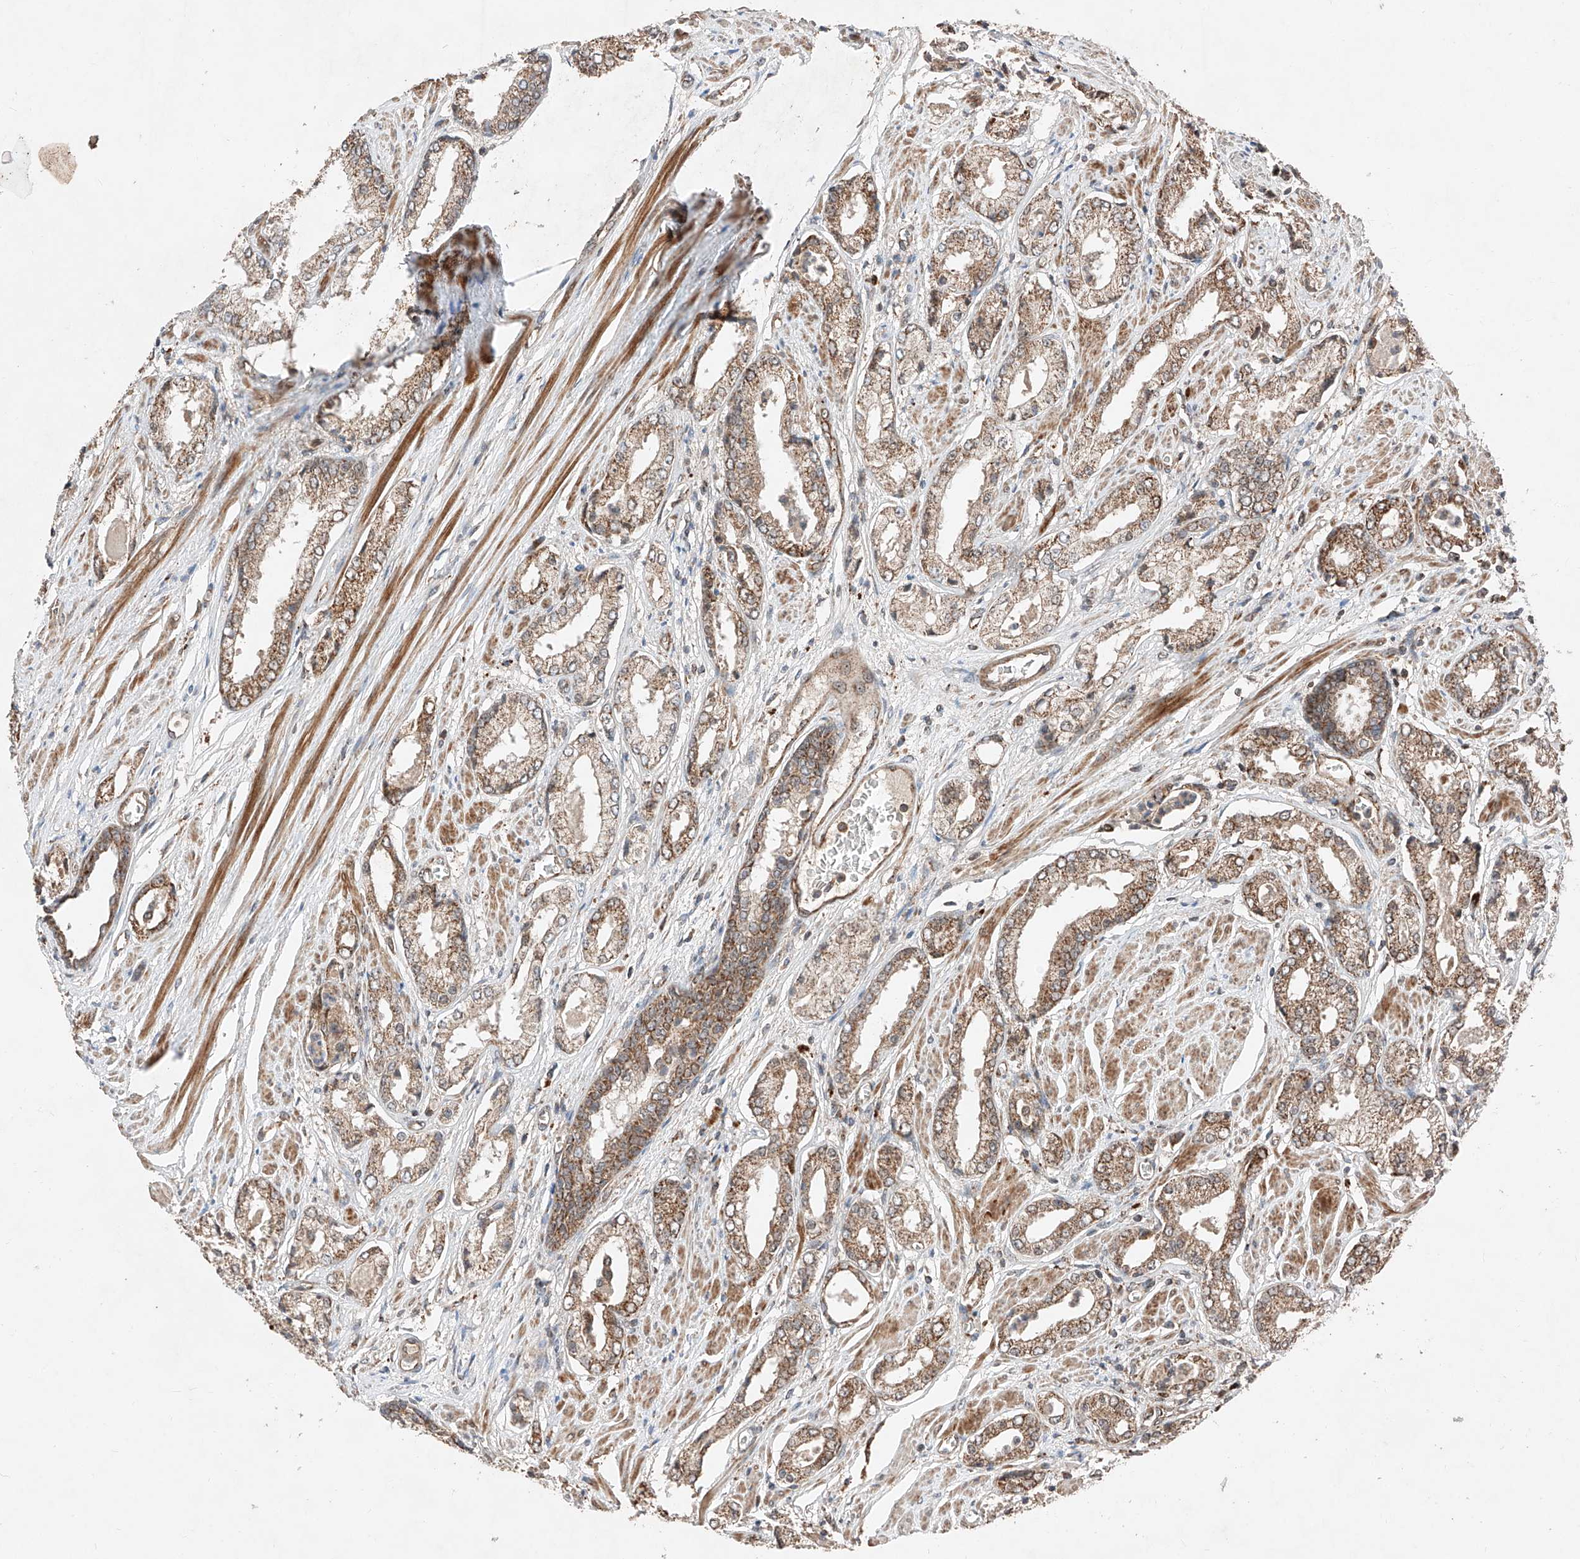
{"staining": {"intensity": "moderate", "quantity": ">75%", "location": "cytoplasmic/membranous"}, "tissue": "prostate cancer", "cell_type": "Tumor cells", "image_type": "cancer", "snomed": [{"axis": "morphology", "description": "Adenocarcinoma, Low grade"}, {"axis": "topography", "description": "Prostate"}], "caption": "Immunohistochemistry image of neoplastic tissue: prostate cancer (adenocarcinoma (low-grade)) stained using IHC reveals medium levels of moderate protein expression localized specifically in the cytoplasmic/membranous of tumor cells, appearing as a cytoplasmic/membranous brown color.", "gene": "ZSCAN29", "patient": {"sex": "male", "age": 54}}